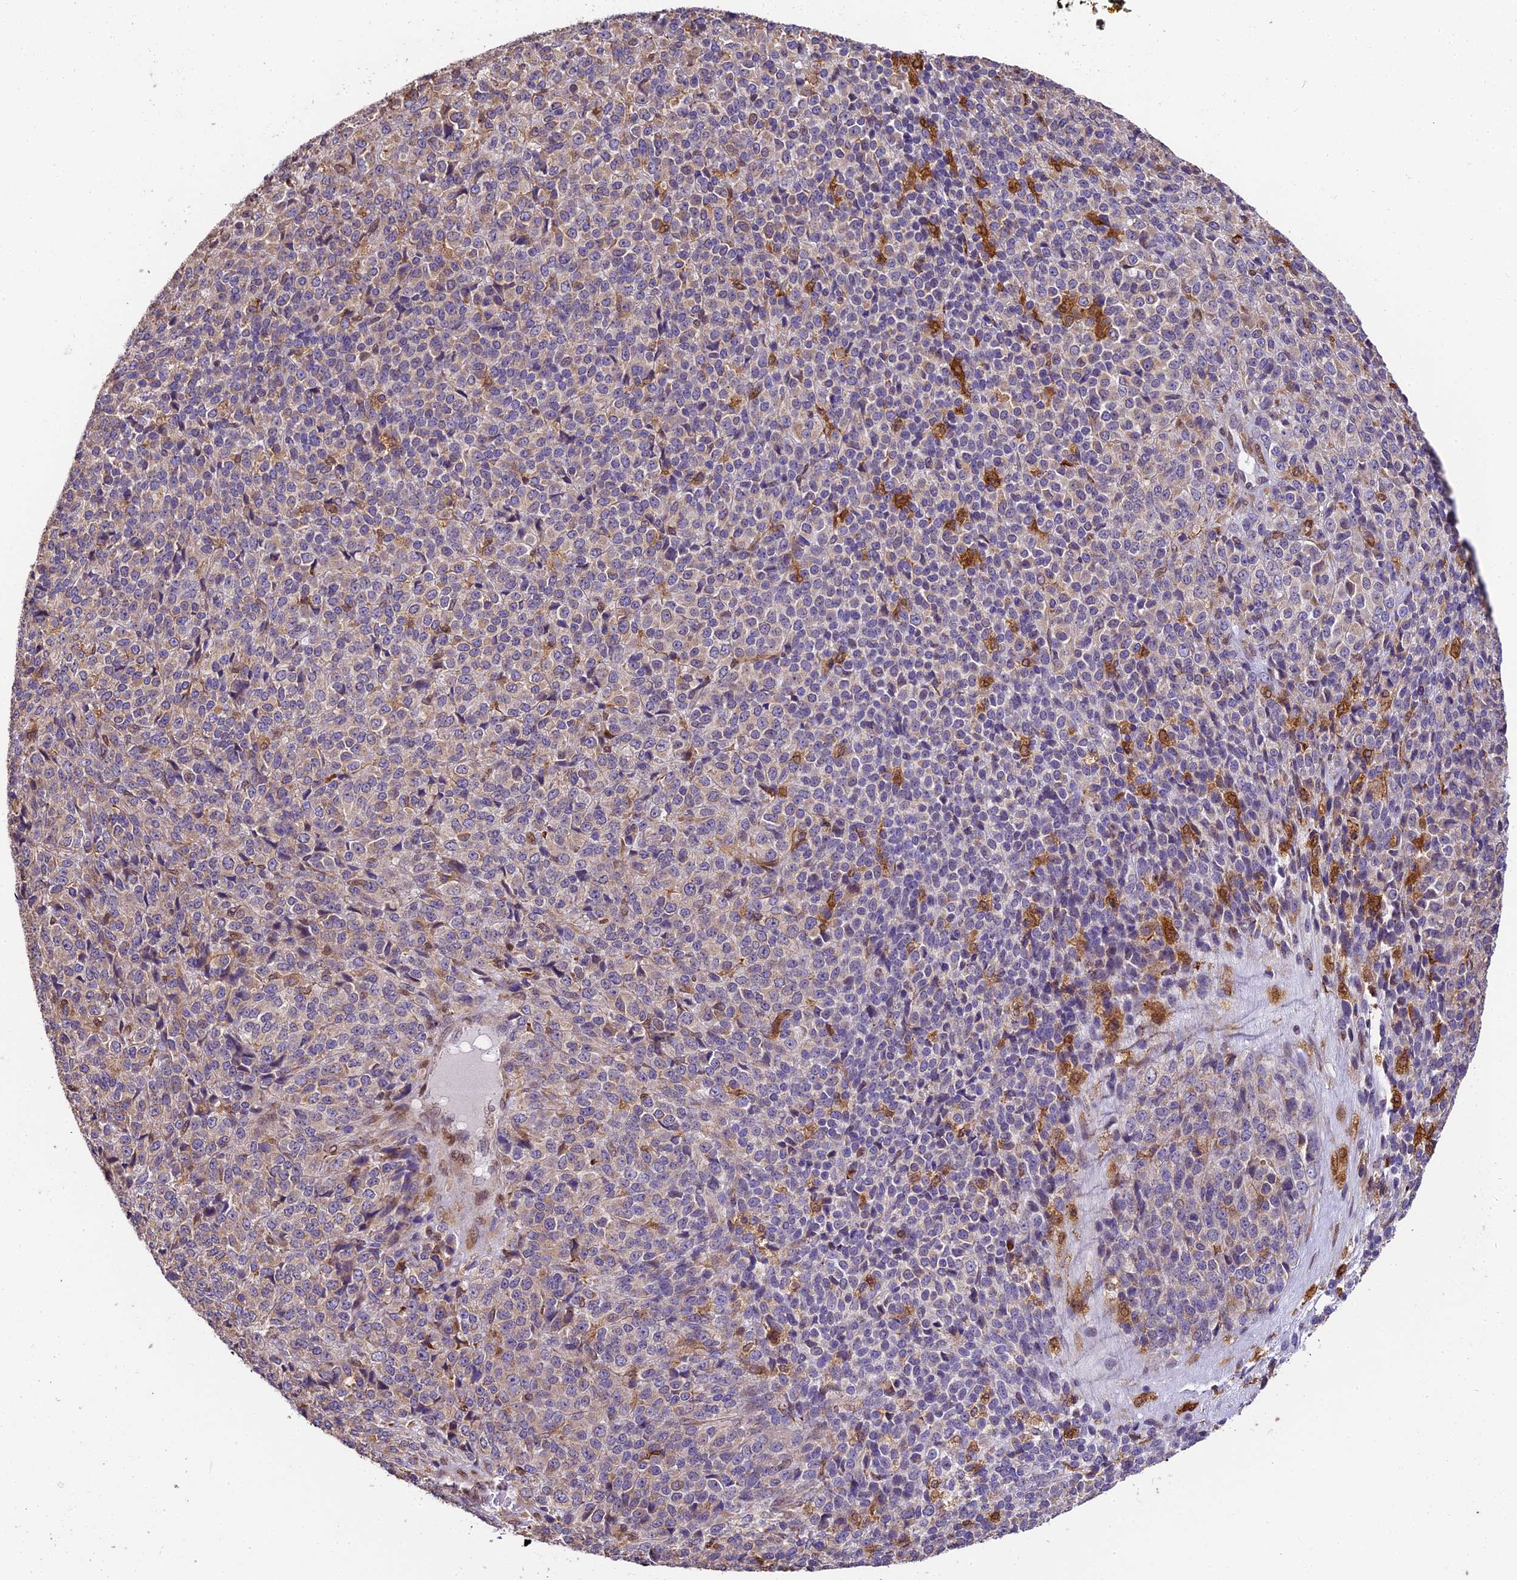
{"staining": {"intensity": "negative", "quantity": "none", "location": "none"}, "tissue": "melanoma", "cell_type": "Tumor cells", "image_type": "cancer", "snomed": [{"axis": "morphology", "description": "Malignant melanoma, Metastatic site"}, {"axis": "topography", "description": "Brain"}], "caption": "An image of malignant melanoma (metastatic site) stained for a protein exhibits no brown staining in tumor cells.", "gene": "TRIM22", "patient": {"sex": "female", "age": 56}}